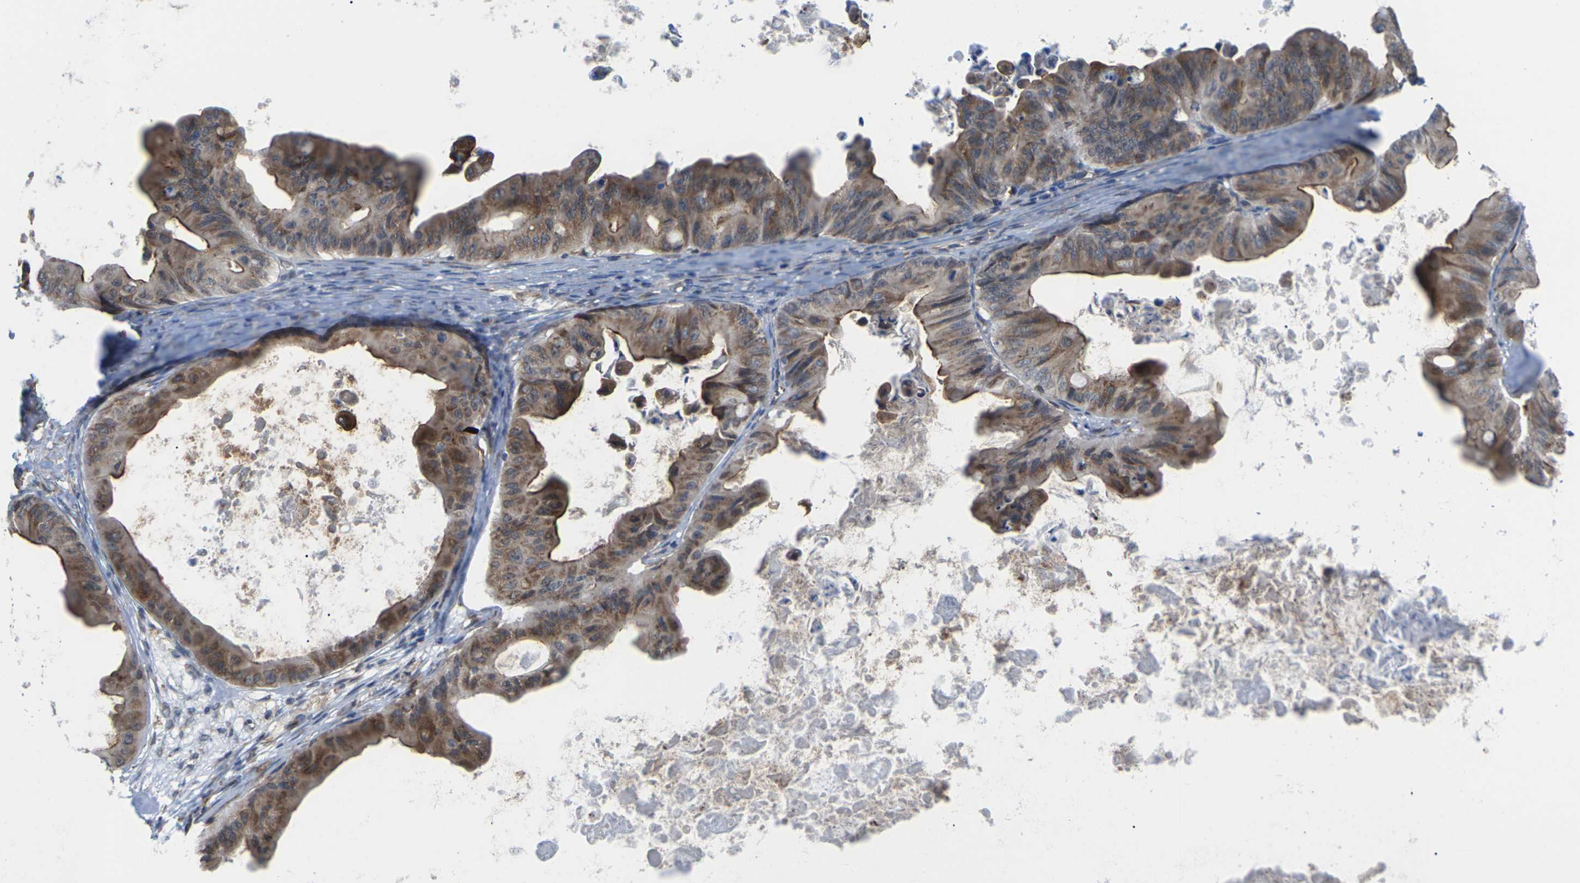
{"staining": {"intensity": "moderate", "quantity": ">75%", "location": "cytoplasmic/membranous"}, "tissue": "ovarian cancer", "cell_type": "Tumor cells", "image_type": "cancer", "snomed": [{"axis": "morphology", "description": "Cystadenocarcinoma, mucinous, NOS"}, {"axis": "topography", "description": "Ovary"}], "caption": "Tumor cells exhibit medium levels of moderate cytoplasmic/membranous positivity in approximately >75% of cells in human ovarian cancer (mucinous cystadenocarcinoma).", "gene": "PDZK1IP1", "patient": {"sex": "female", "age": 37}}